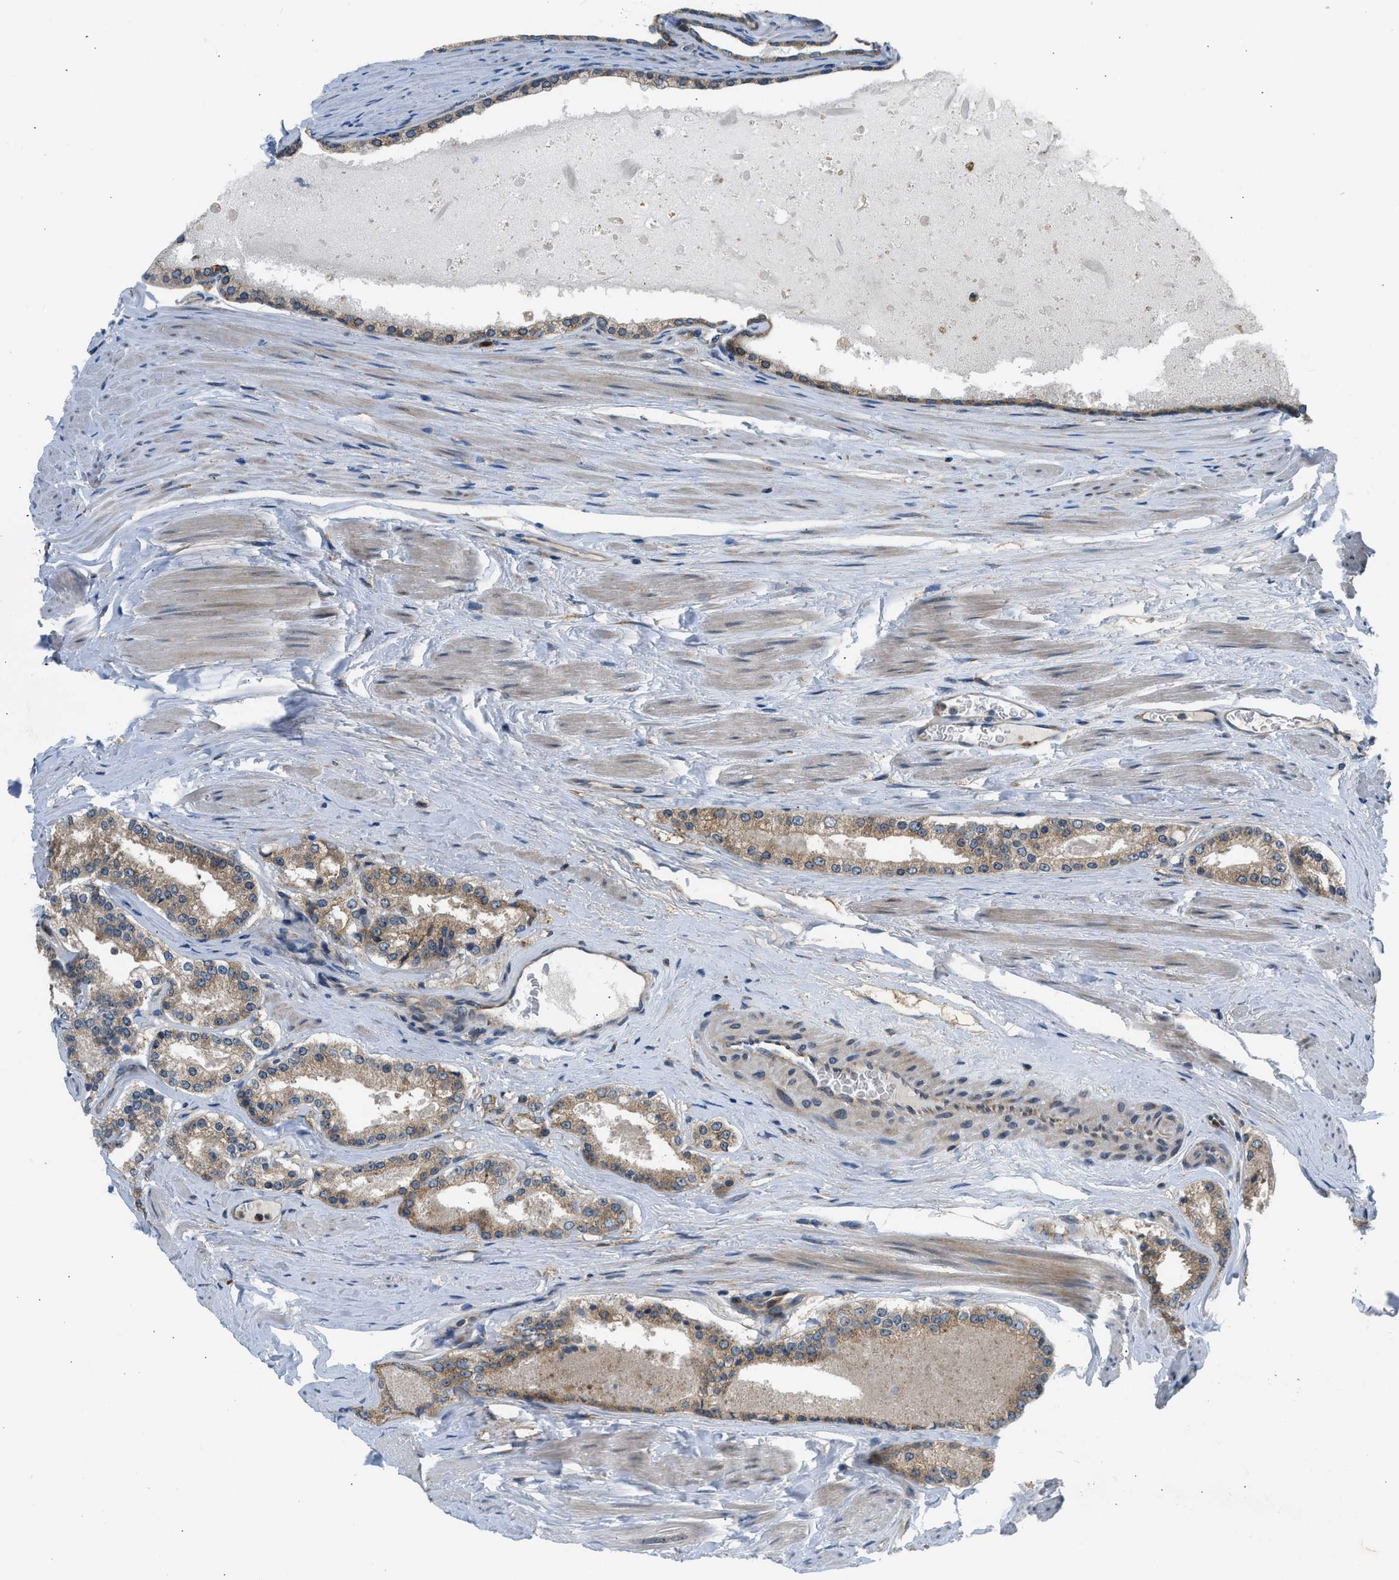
{"staining": {"intensity": "weak", "quantity": ">75%", "location": "cytoplasmic/membranous"}, "tissue": "prostate cancer", "cell_type": "Tumor cells", "image_type": "cancer", "snomed": [{"axis": "morphology", "description": "Adenocarcinoma, Low grade"}, {"axis": "topography", "description": "Prostate"}], "caption": "The photomicrograph reveals staining of prostate low-grade adenocarcinoma, revealing weak cytoplasmic/membranous protein positivity (brown color) within tumor cells.", "gene": "EDARADD", "patient": {"sex": "male", "age": 70}}